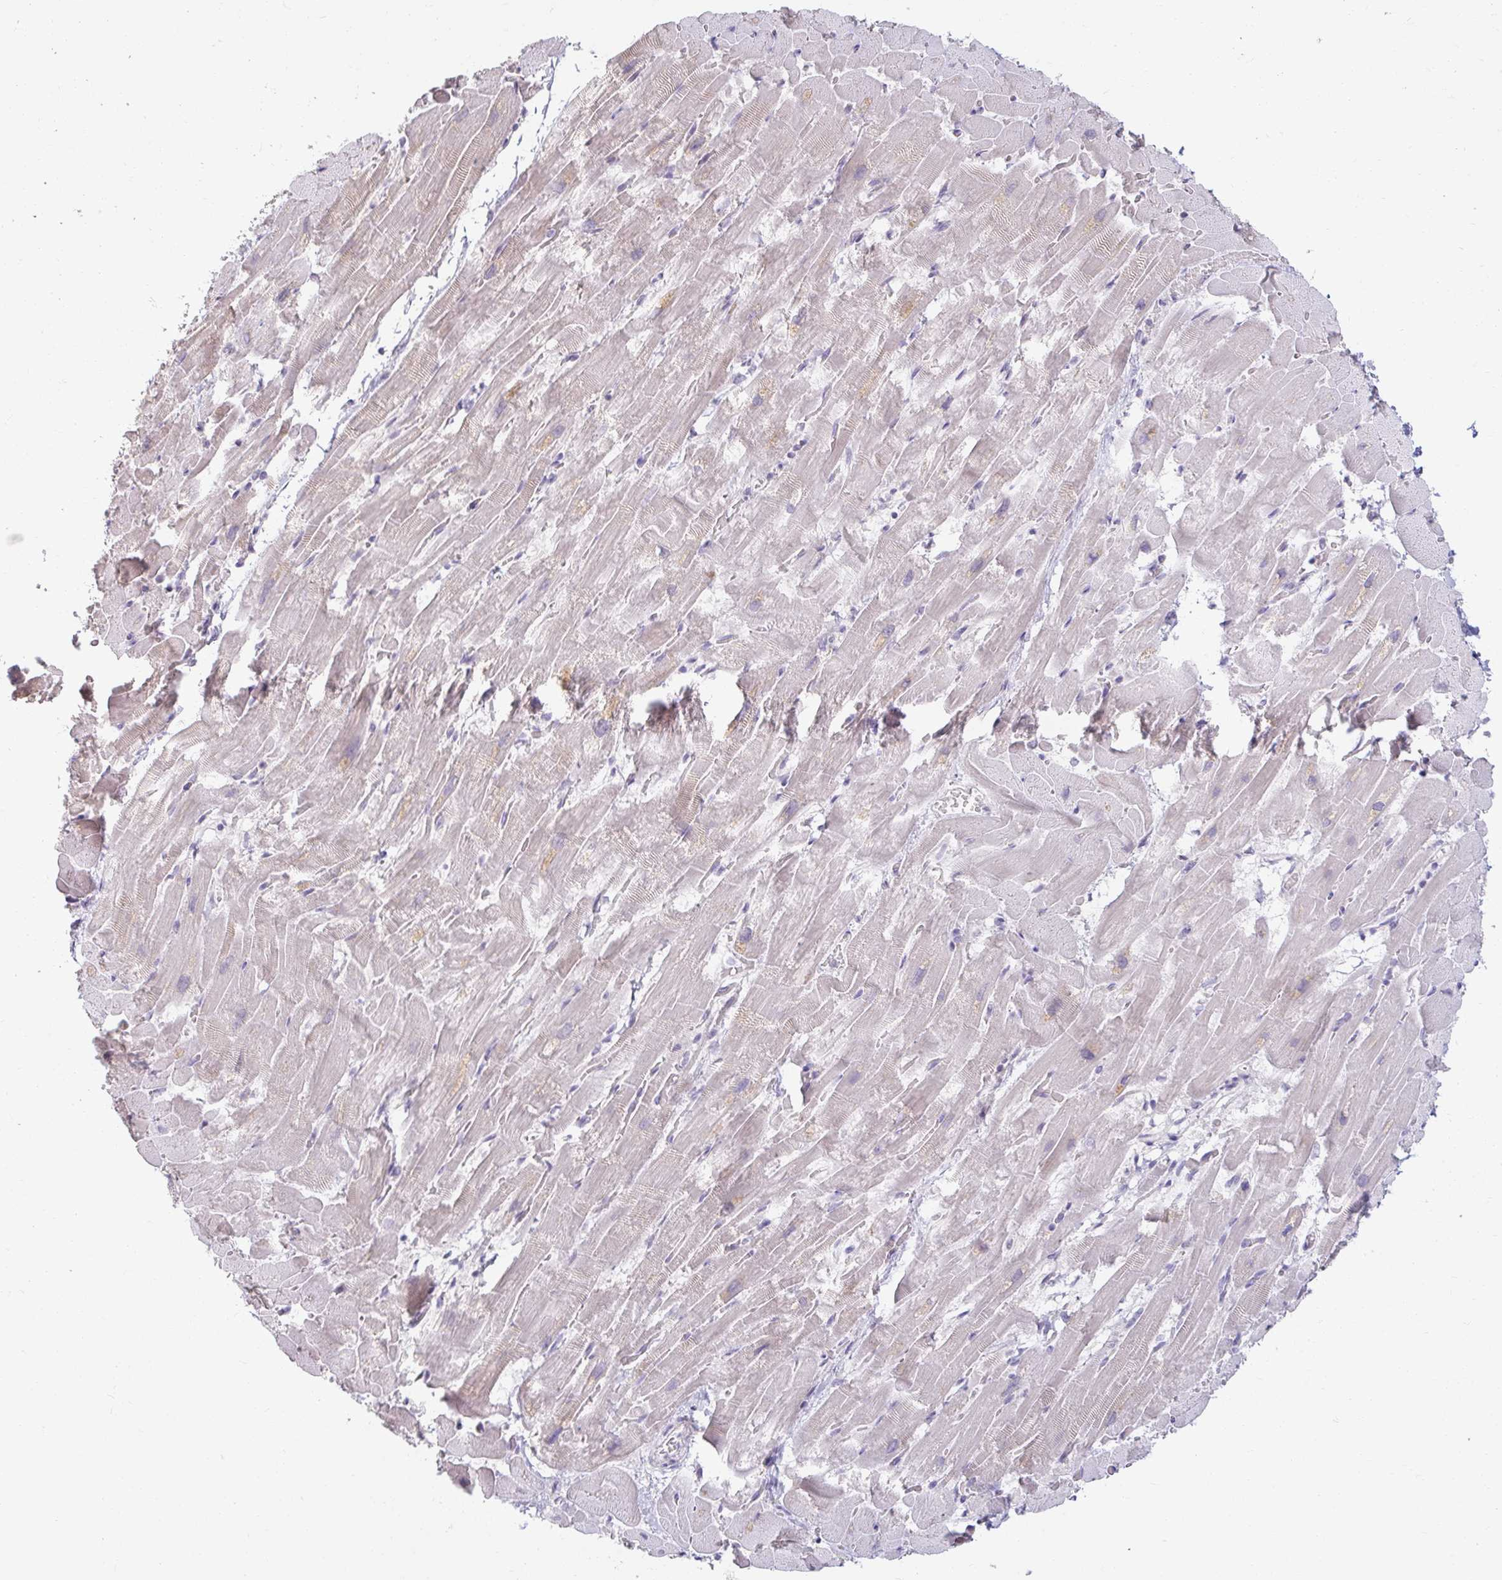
{"staining": {"intensity": "weak", "quantity": "<25%", "location": "cytoplasmic/membranous"}, "tissue": "heart muscle", "cell_type": "Cardiomyocytes", "image_type": "normal", "snomed": [{"axis": "morphology", "description": "Normal tissue, NOS"}, {"axis": "topography", "description": "Heart"}], "caption": "An immunohistochemistry photomicrograph of normal heart muscle is shown. There is no staining in cardiomyocytes of heart muscle.", "gene": "DDN", "patient": {"sex": "male", "age": 37}}